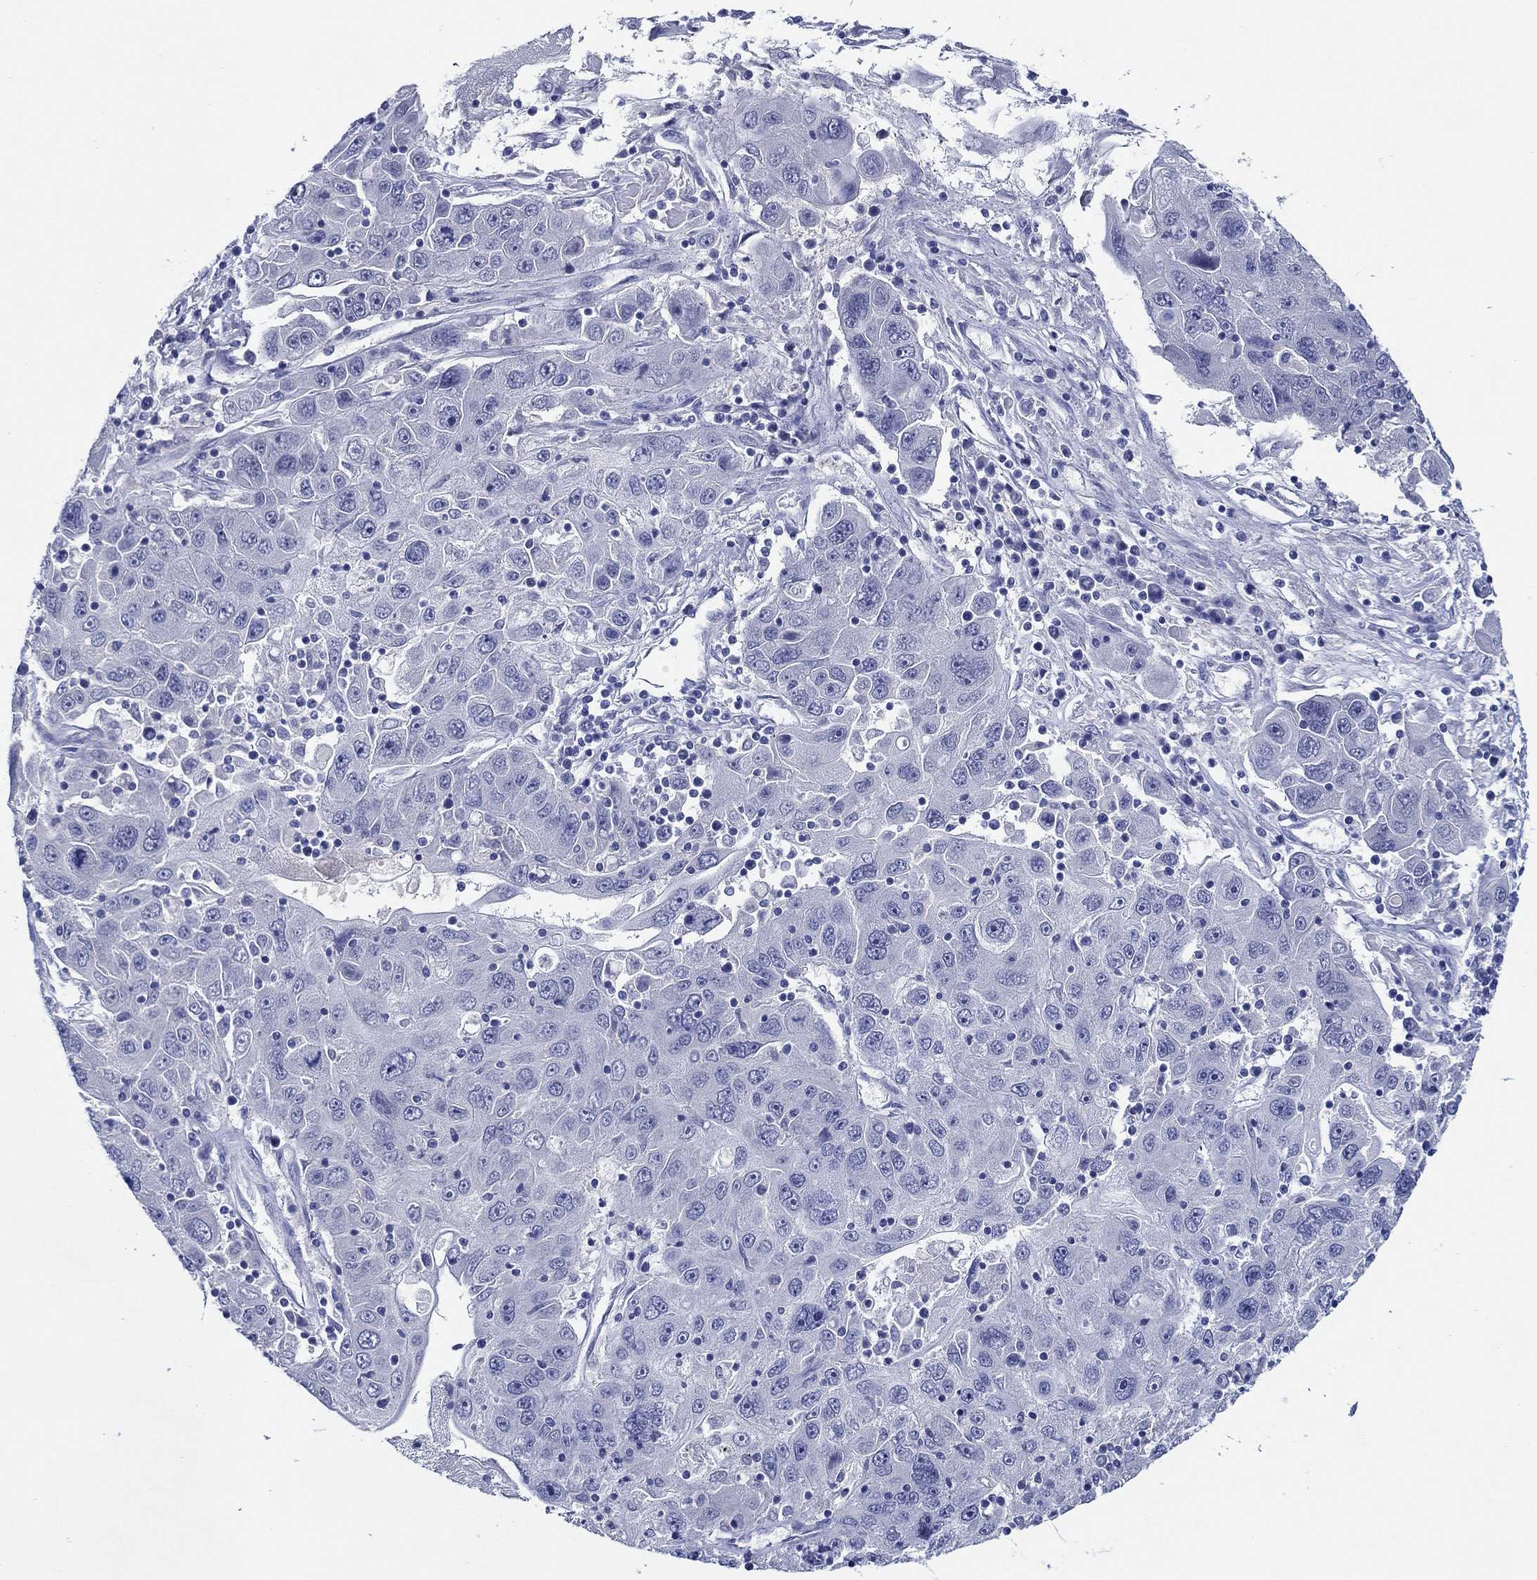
{"staining": {"intensity": "negative", "quantity": "none", "location": "none"}, "tissue": "stomach cancer", "cell_type": "Tumor cells", "image_type": "cancer", "snomed": [{"axis": "morphology", "description": "Adenocarcinoma, NOS"}, {"axis": "topography", "description": "Stomach"}], "caption": "Stomach cancer was stained to show a protein in brown. There is no significant positivity in tumor cells. (Stains: DAB immunohistochemistry (IHC) with hematoxylin counter stain, Microscopy: brightfield microscopy at high magnification).", "gene": "MC2R", "patient": {"sex": "male", "age": 56}}